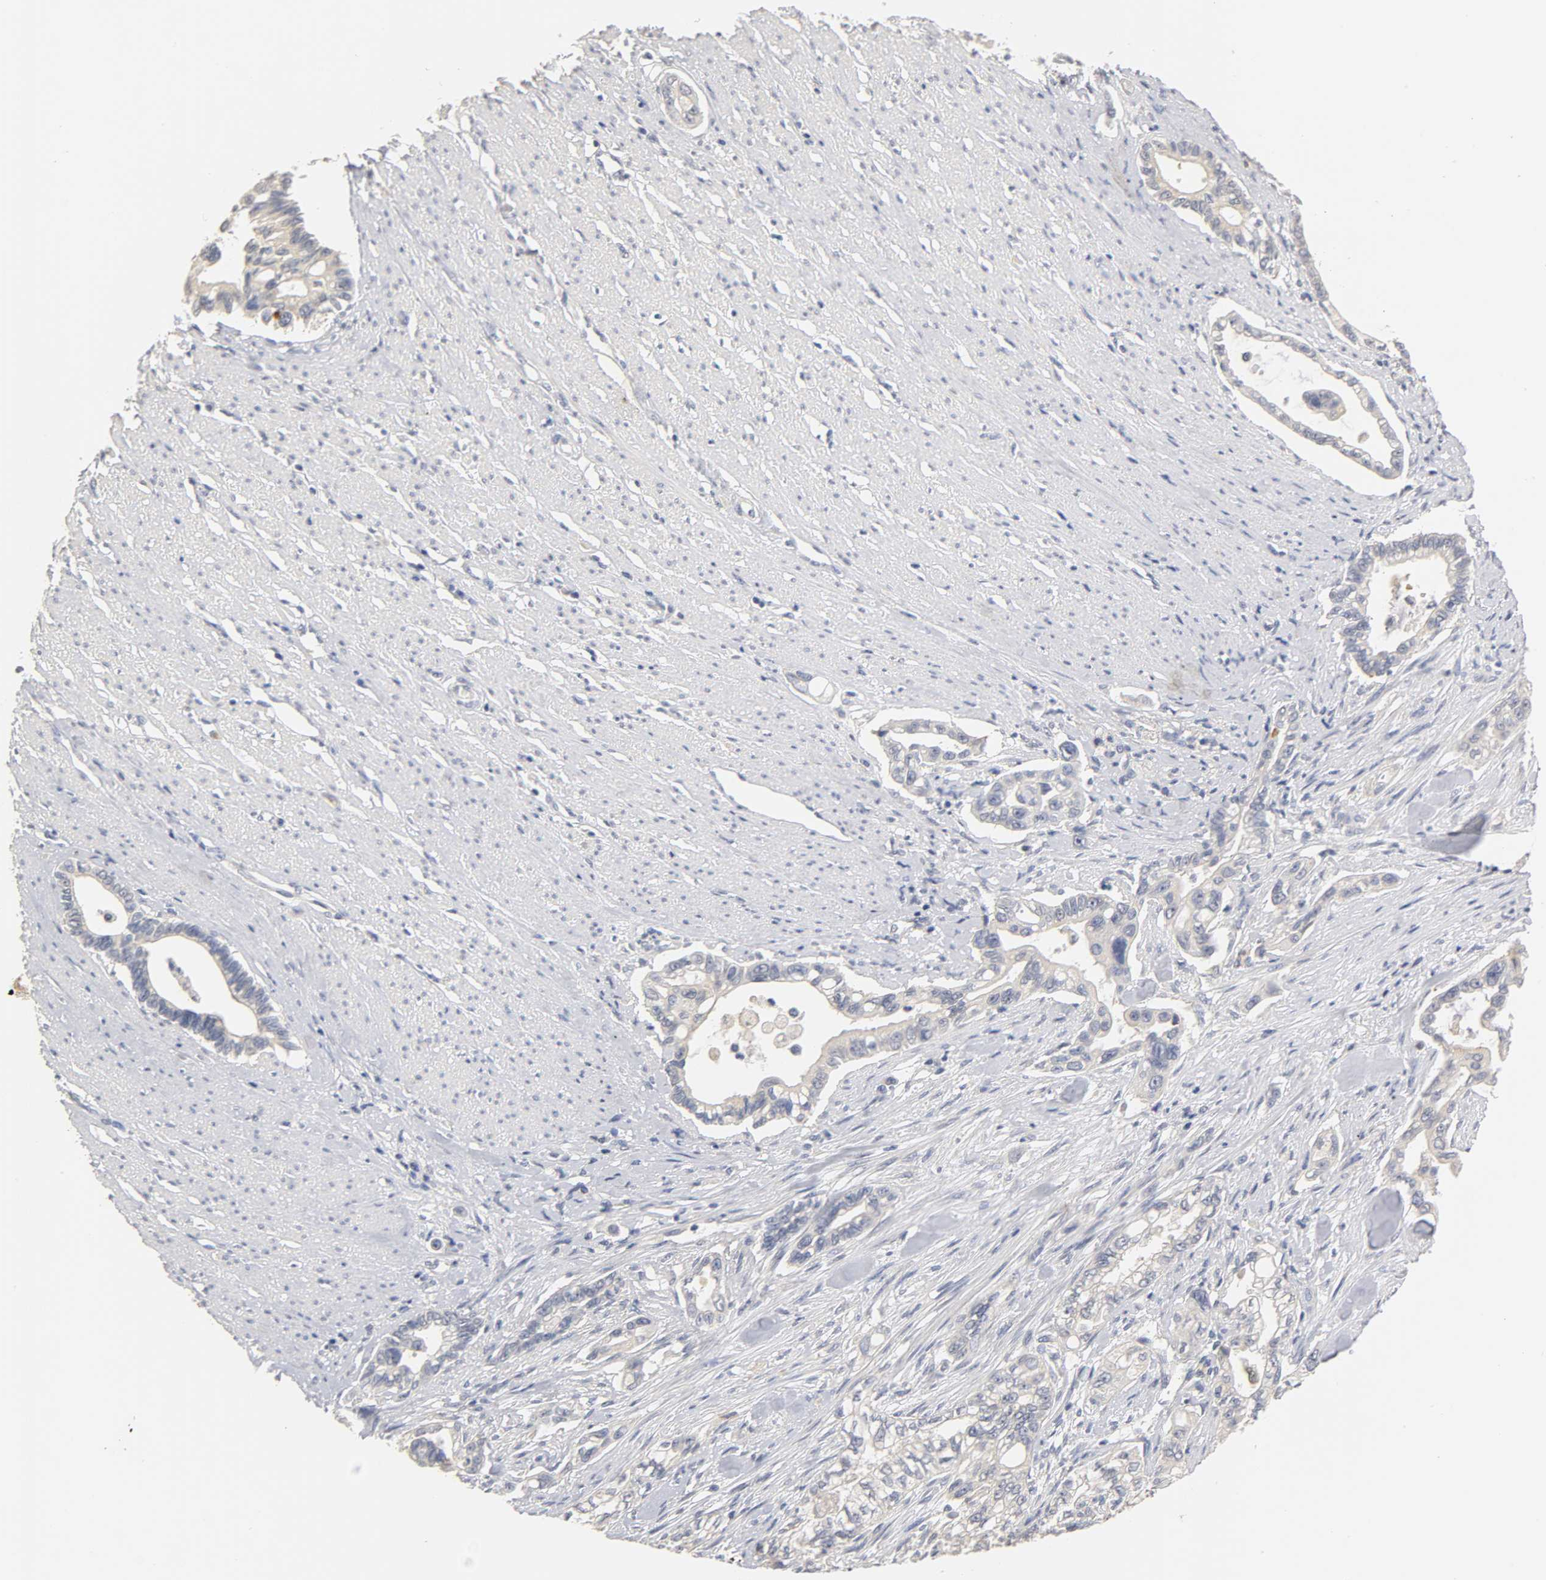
{"staining": {"intensity": "weak", "quantity": "<25%", "location": "cytoplasmic/membranous"}, "tissue": "pancreatic cancer", "cell_type": "Tumor cells", "image_type": "cancer", "snomed": [{"axis": "morphology", "description": "Normal tissue, NOS"}, {"axis": "topography", "description": "Pancreas"}], "caption": "DAB immunohistochemical staining of human pancreatic cancer shows no significant expression in tumor cells.", "gene": "OVOL1", "patient": {"sex": "male", "age": 42}}